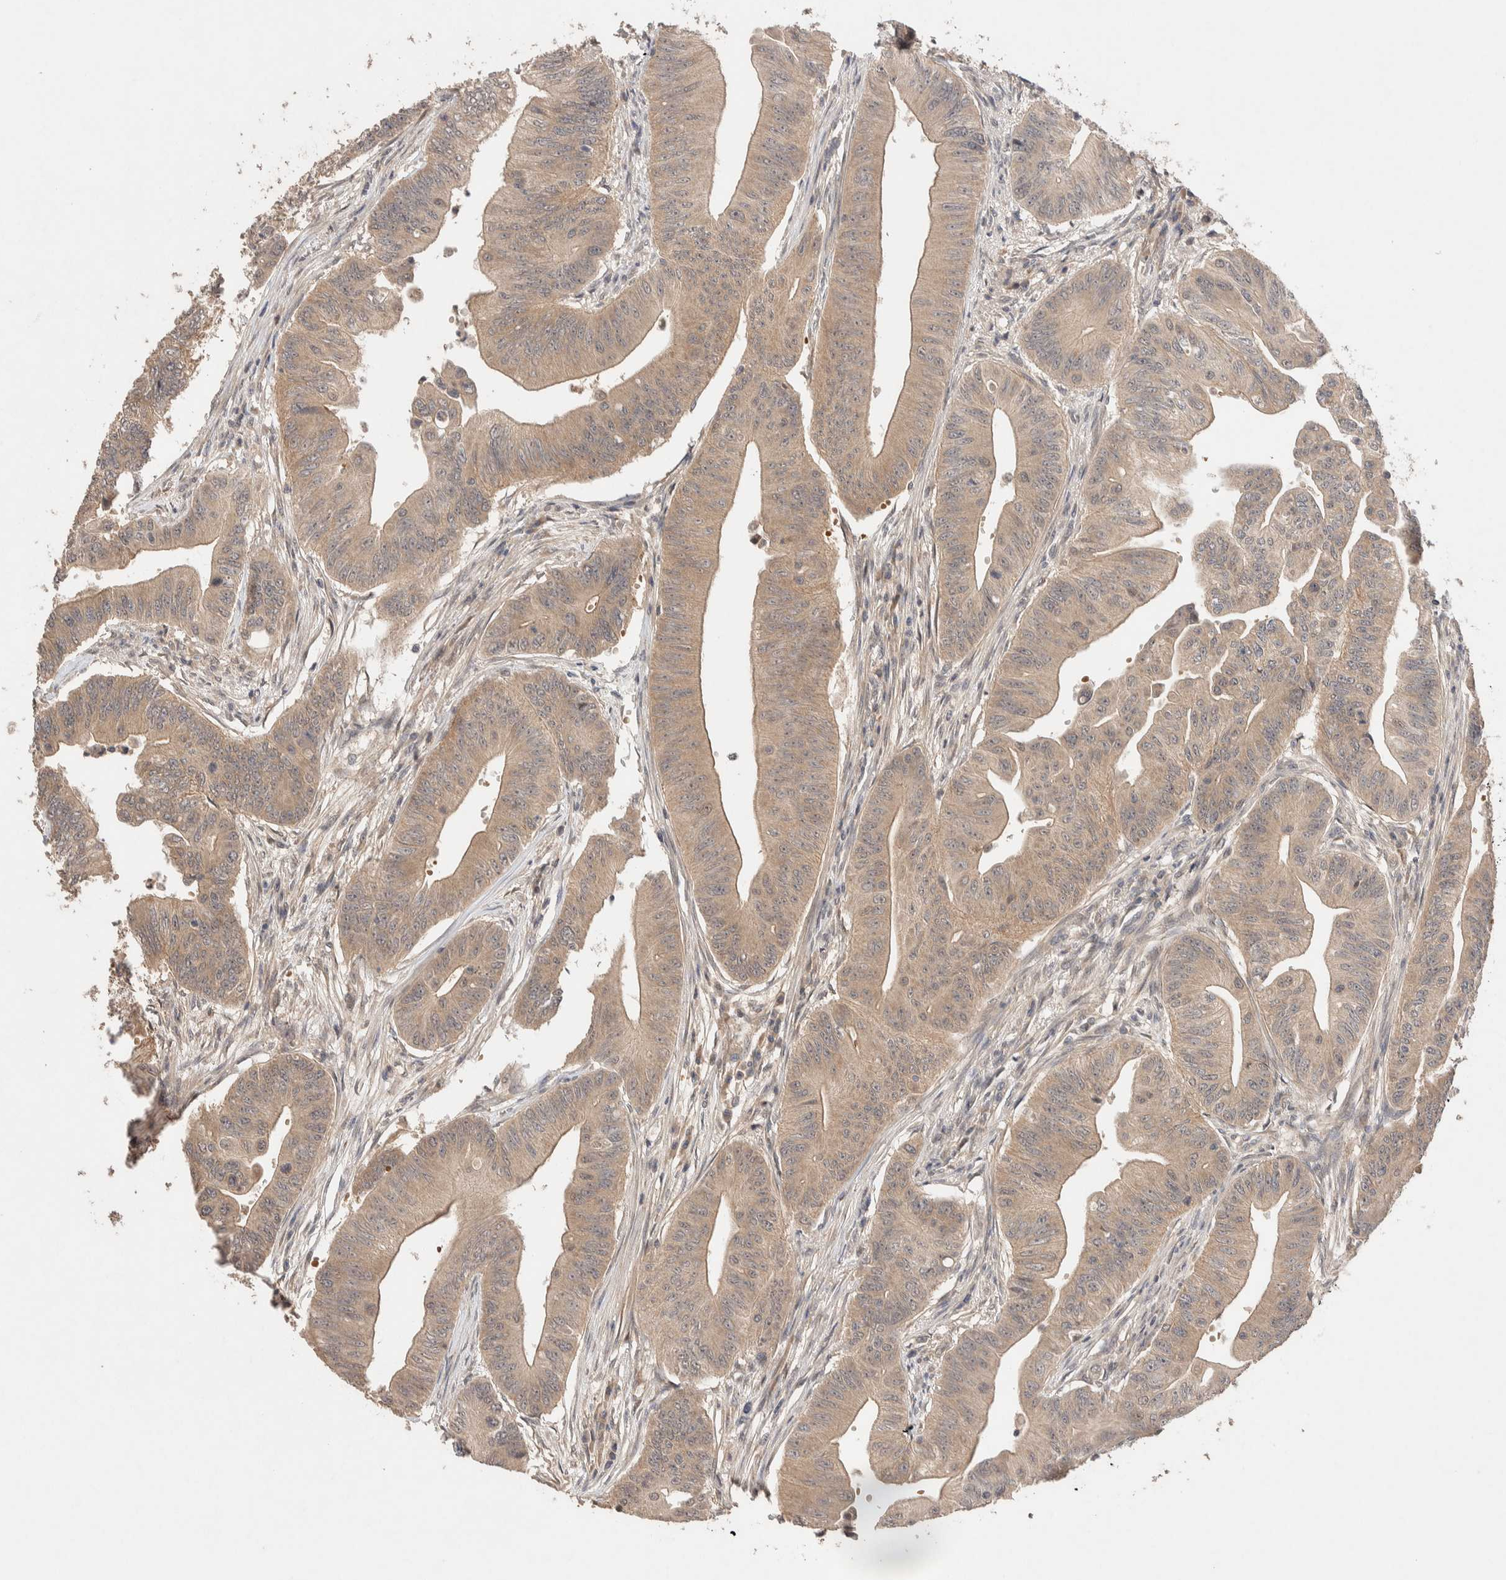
{"staining": {"intensity": "weak", "quantity": ">75%", "location": "cytoplasmic/membranous"}, "tissue": "colorectal cancer", "cell_type": "Tumor cells", "image_type": "cancer", "snomed": [{"axis": "morphology", "description": "Adenoma, NOS"}, {"axis": "morphology", "description": "Adenocarcinoma, NOS"}, {"axis": "topography", "description": "Colon"}], "caption": "Protein staining exhibits weak cytoplasmic/membranous expression in about >75% of tumor cells in adenoma (colorectal). (Brightfield microscopy of DAB IHC at high magnification).", "gene": "CASK", "patient": {"sex": "male", "age": 79}}